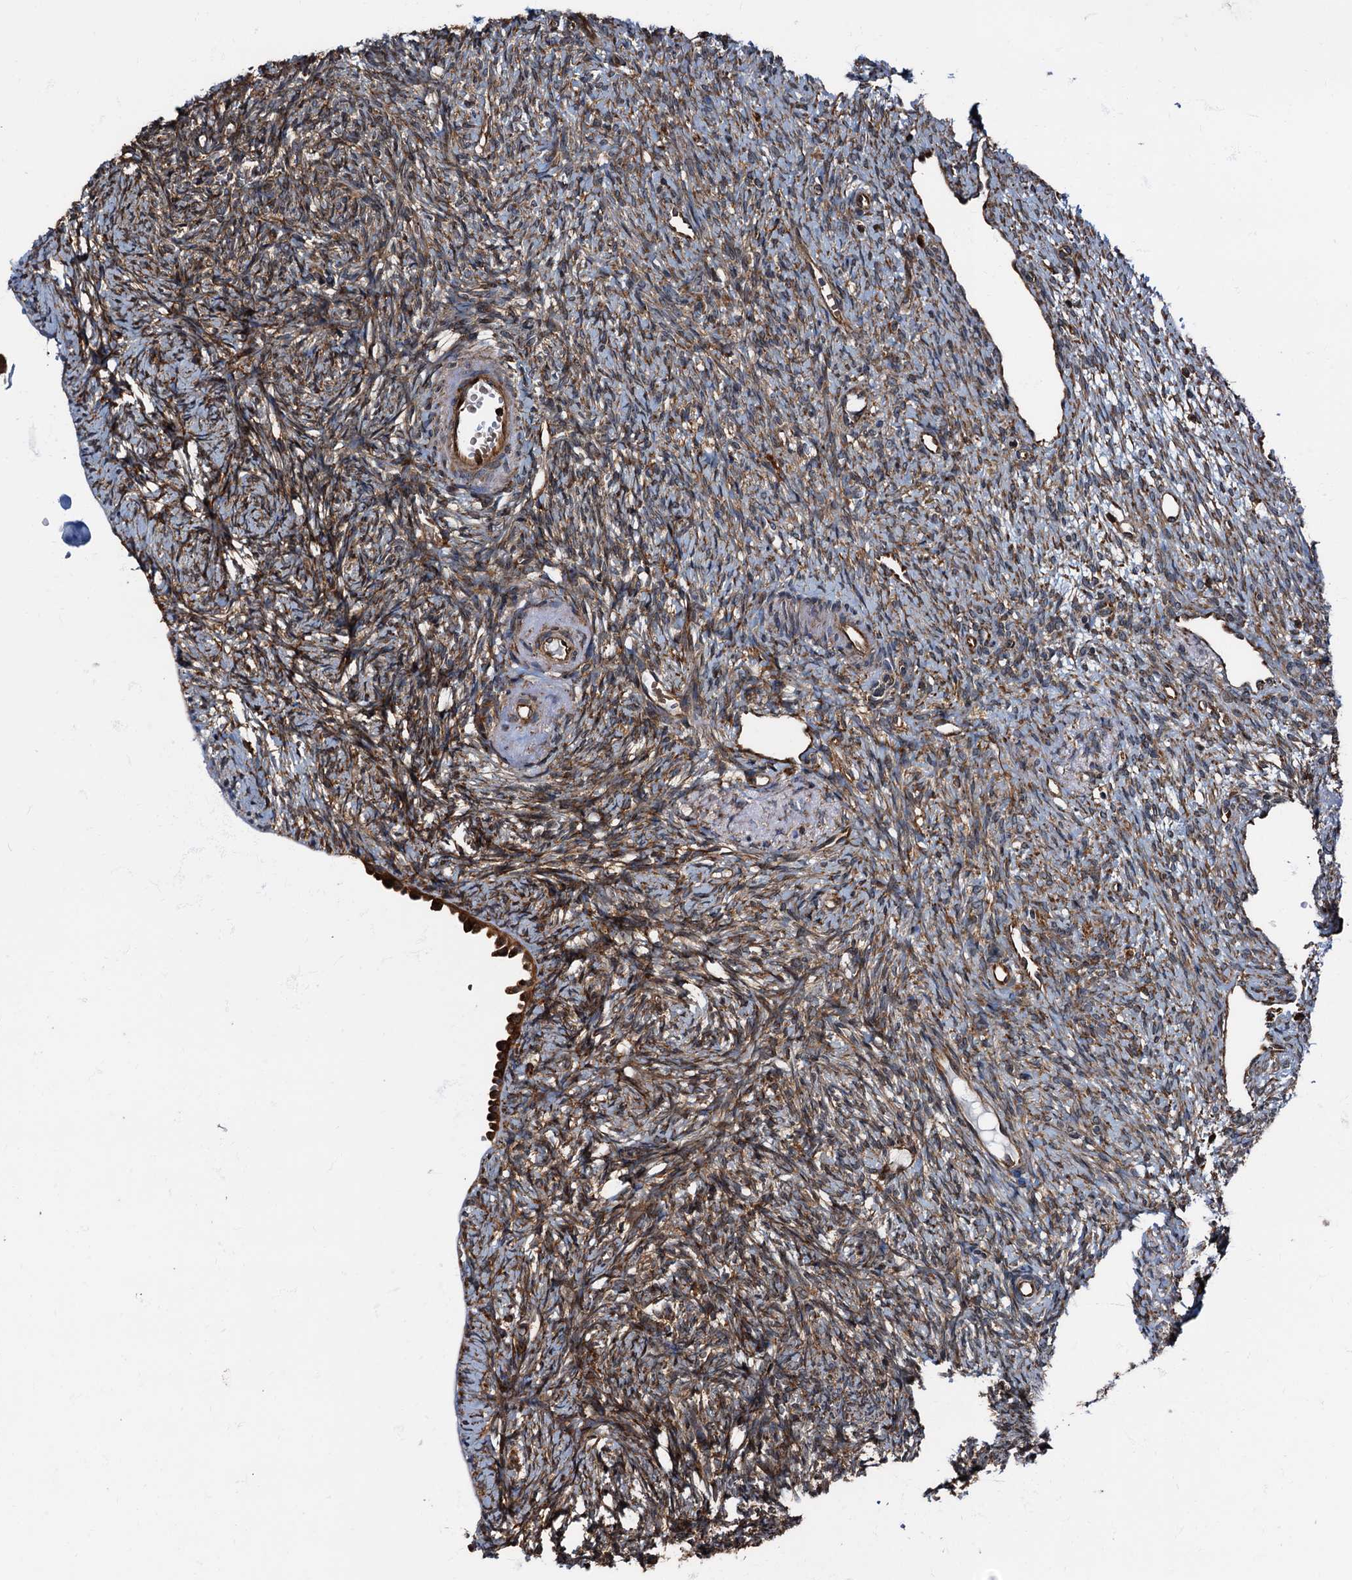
{"staining": {"intensity": "moderate", "quantity": ">75%", "location": "cytoplasmic/membranous"}, "tissue": "ovary", "cell_type": "Ovarian stroma cells", "image_type": "normal", "snomed": [{"axis": "morphology", "description": "Normal tissue, NOS"}, {"axis": "topography", "description": "Ovary"}], "caption": "This is a histology image of immunohistochemistry (IHC) staining of unremarkable ovary, which shows moderate expression in the cytoplasmic/membranous of ovarian stroma cells.", "gene": "ATP2C1", "patient": {"sex": "female", "age": 51}}